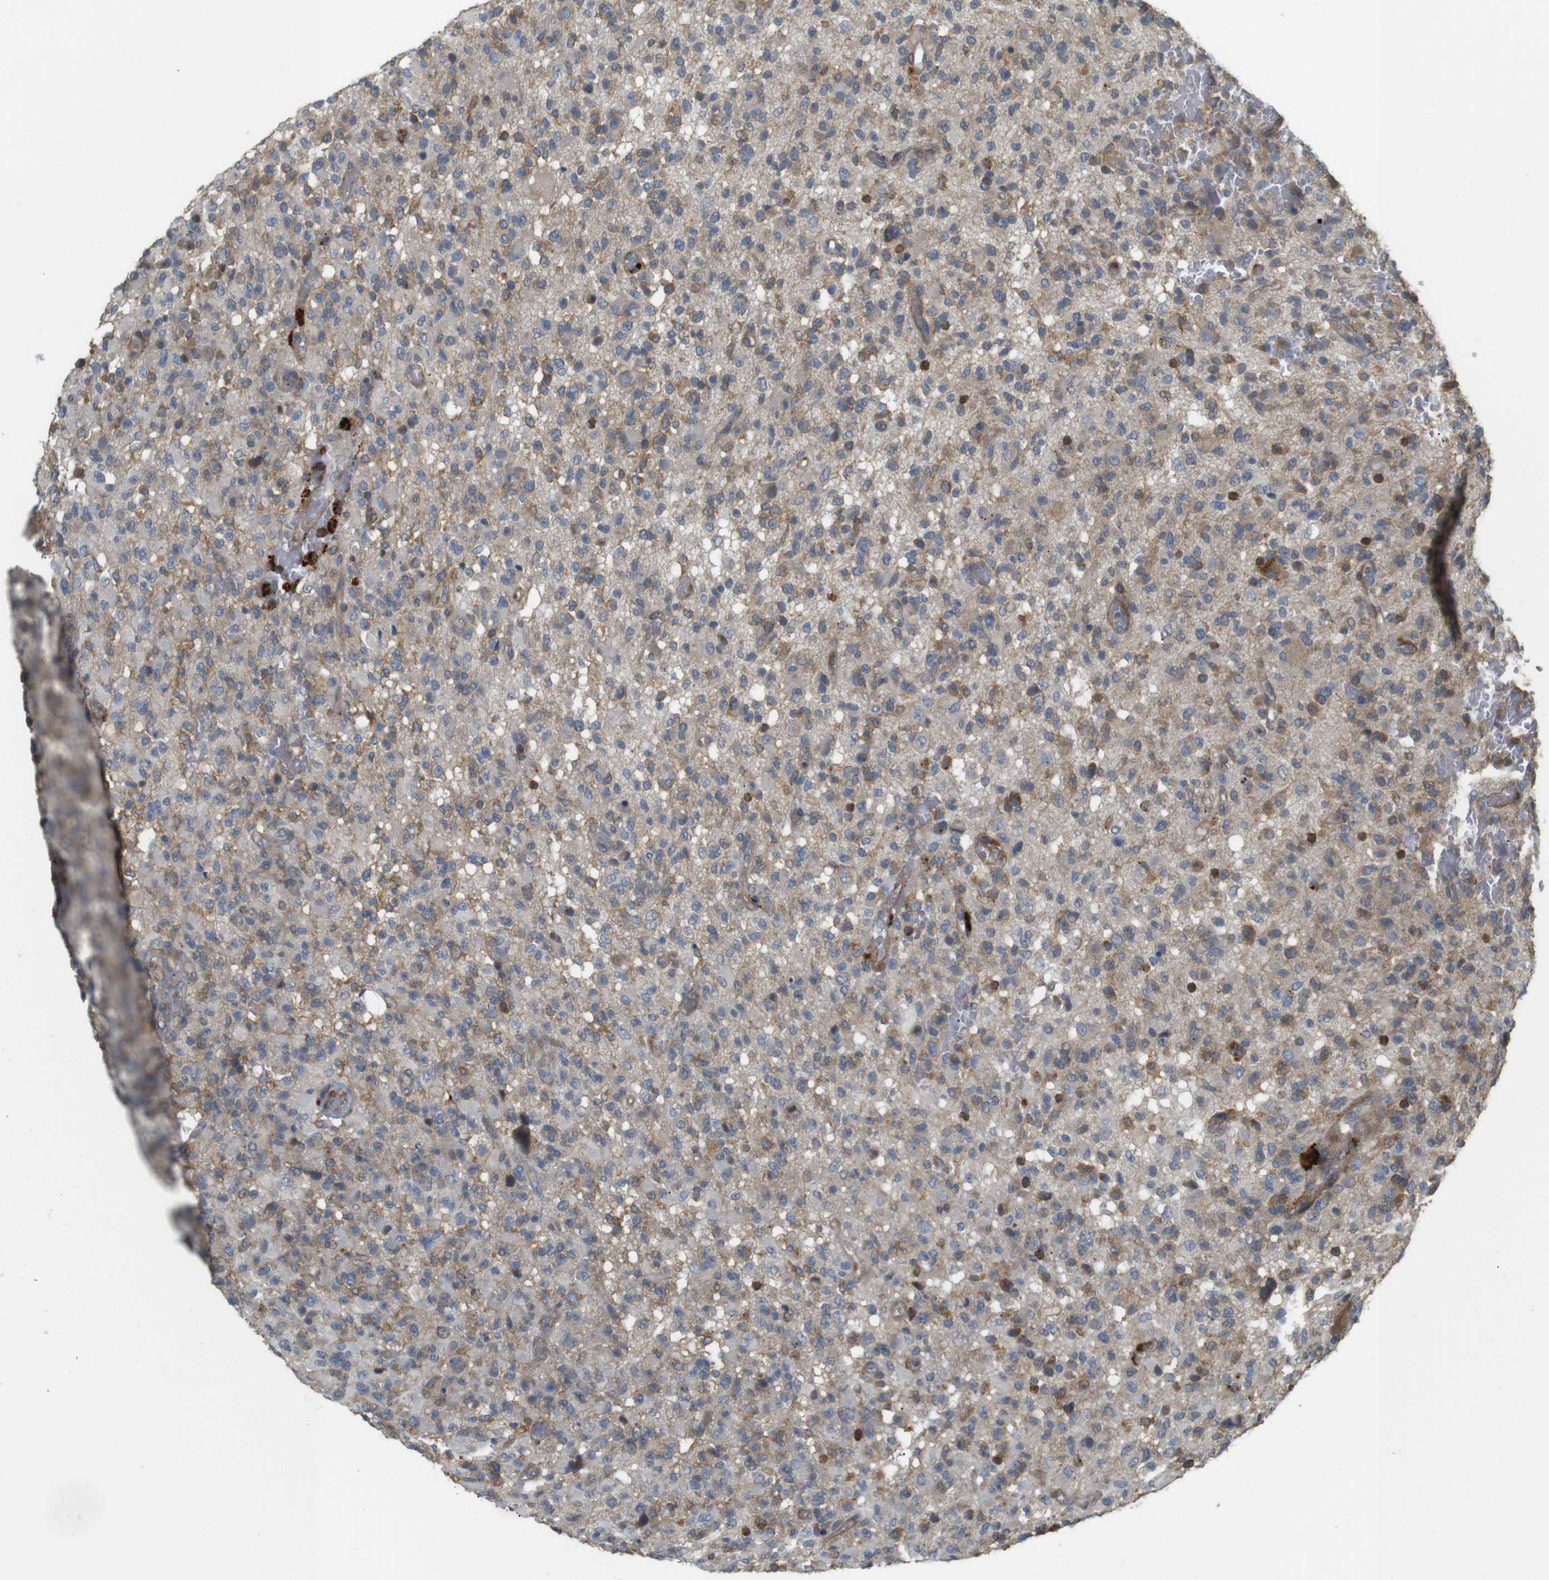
{"staining": {"intensity": "moderate", "quantity": "25%-75%", "location": "cytoplasmic/membranous"}, "tissue": "glioma", "cell_type": "Tumor cells", "image_type": "cancer", "snomed": [{"axis": "morphology", "description": "Glioma, malignant, High grade"}, {"axis": "topography", "description": "Brain"}], "caption": "Protein expression analysis of malignant high-grade glioma exhibits moderate cytoplasmic/membranous staining in approximately 25%-75% of tumor cells.", "gene": "KSR1", "patient": {"sex": "male", "age": 71}}